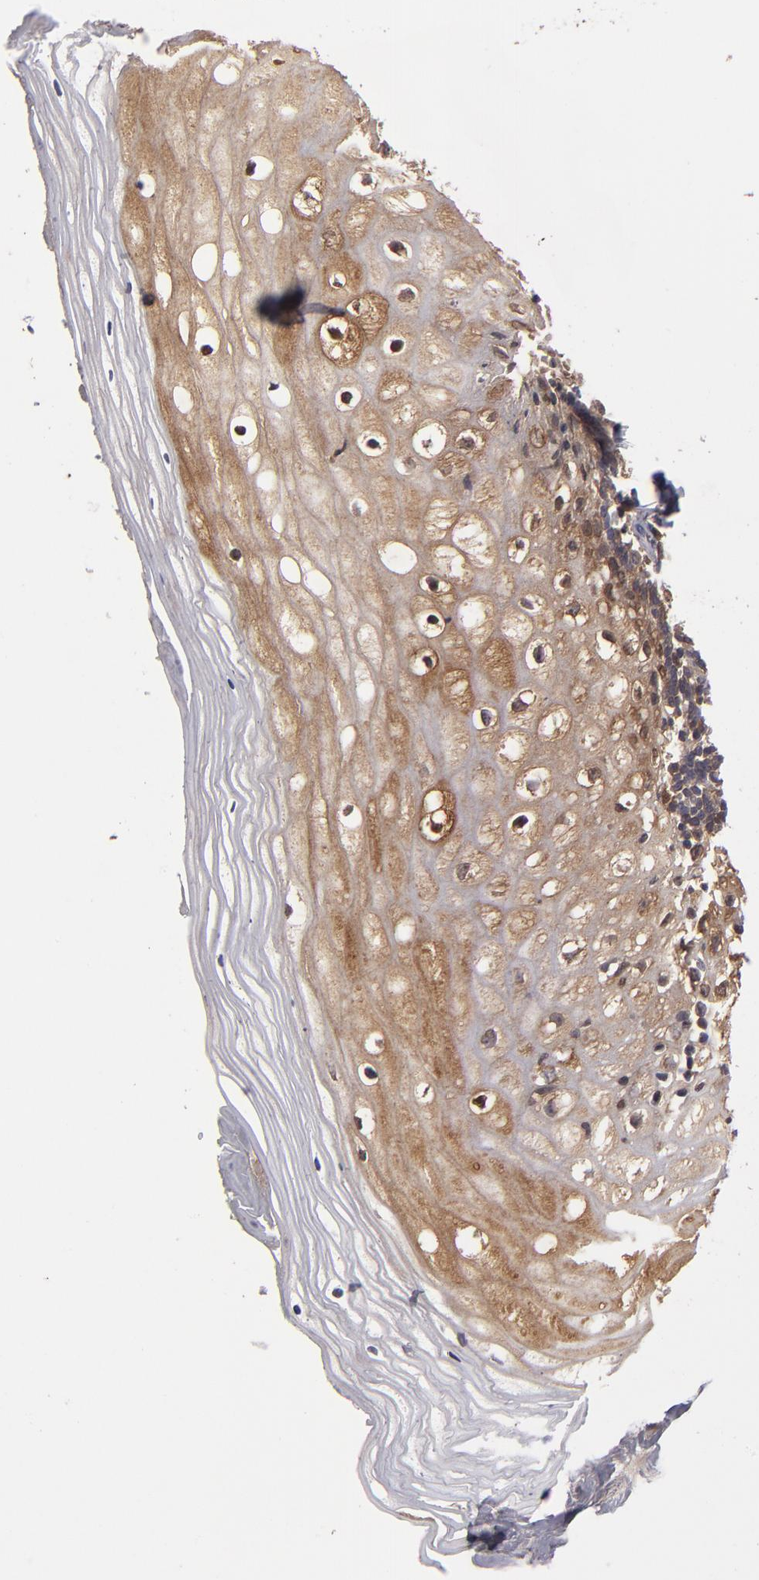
{"staining": {"intensity": "moderate", "quantity": ">75%", "location": "cytoplasmic/membranous"}, "tissue": "vagina", "cell_type": "Squamous epithelial cells", "image_type": "normal", "snomed": [{"axis": "morphology", "description": "Normal tissue, NOS"}, {"axis": "topography", "description": "Vagina"}], "caption": "A high-resolution image shows IHC staining of benign vagina, which exhibits moderate cytoplasmic/membranous staining in about >75% of squamous epithelial cells.", "gene": "SERPINA7", "patient": {"sex": "female", "age": 46}}